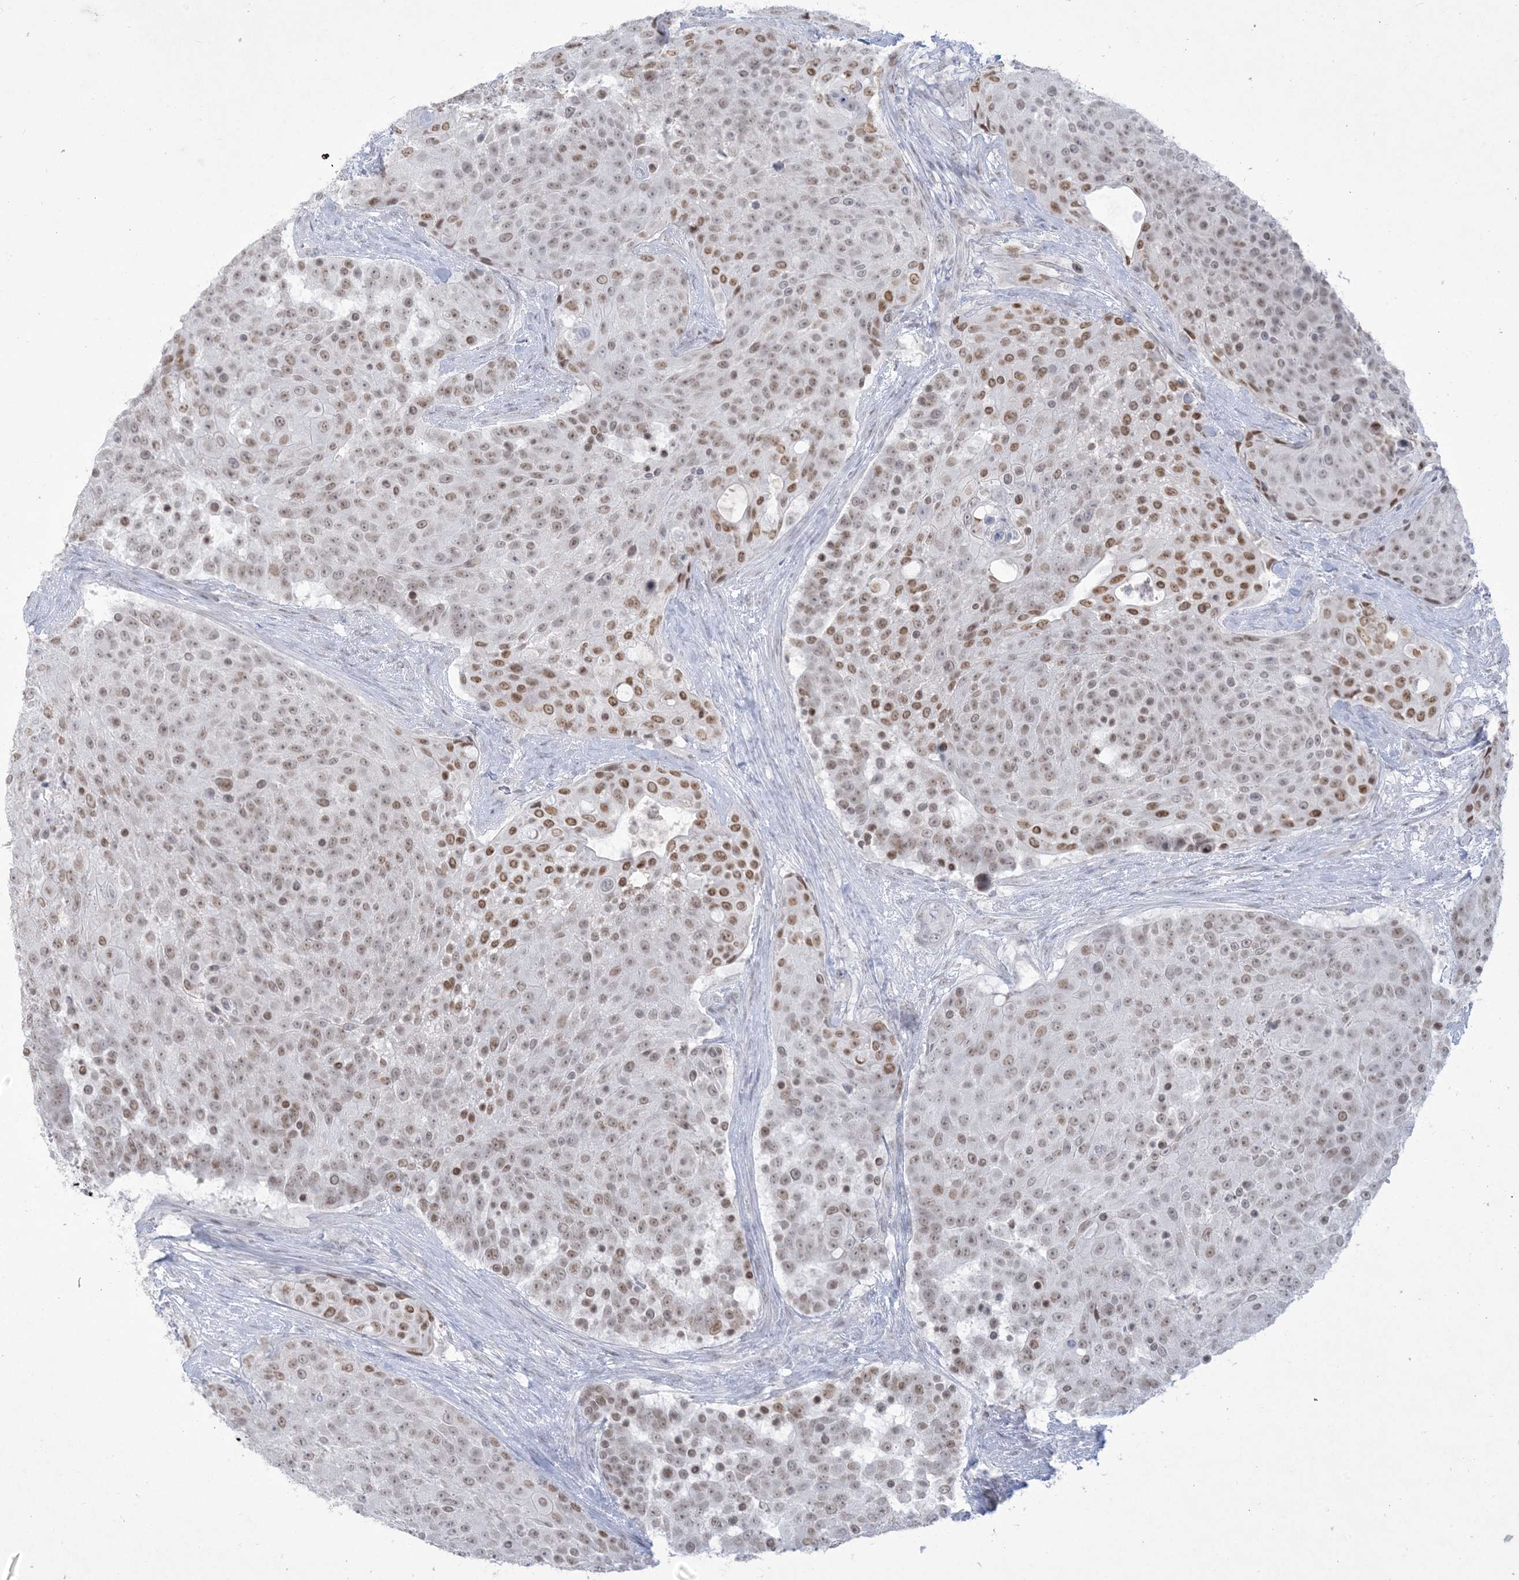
{"staining": {"intensity": "moderate", "quantity": ">75%", "location": "nuclear"}, "tissue": "urothelial cancer", "cell_type": "Tumor cells", "image_type": "cancer", "snomed": [{"axis": "morphology", "description": "Urothelial carcinoma, High grade"}, {"axis": "topography", "description": "Urinary bladder"}], "caption": "The image exhibits staining of high-grade urothelial carcinoma, revealing moderate nuclear protein expression (brown color) within tumor cells.", "gene": "HOMEZ", "patient": {"sex": "female", "age": 63}}